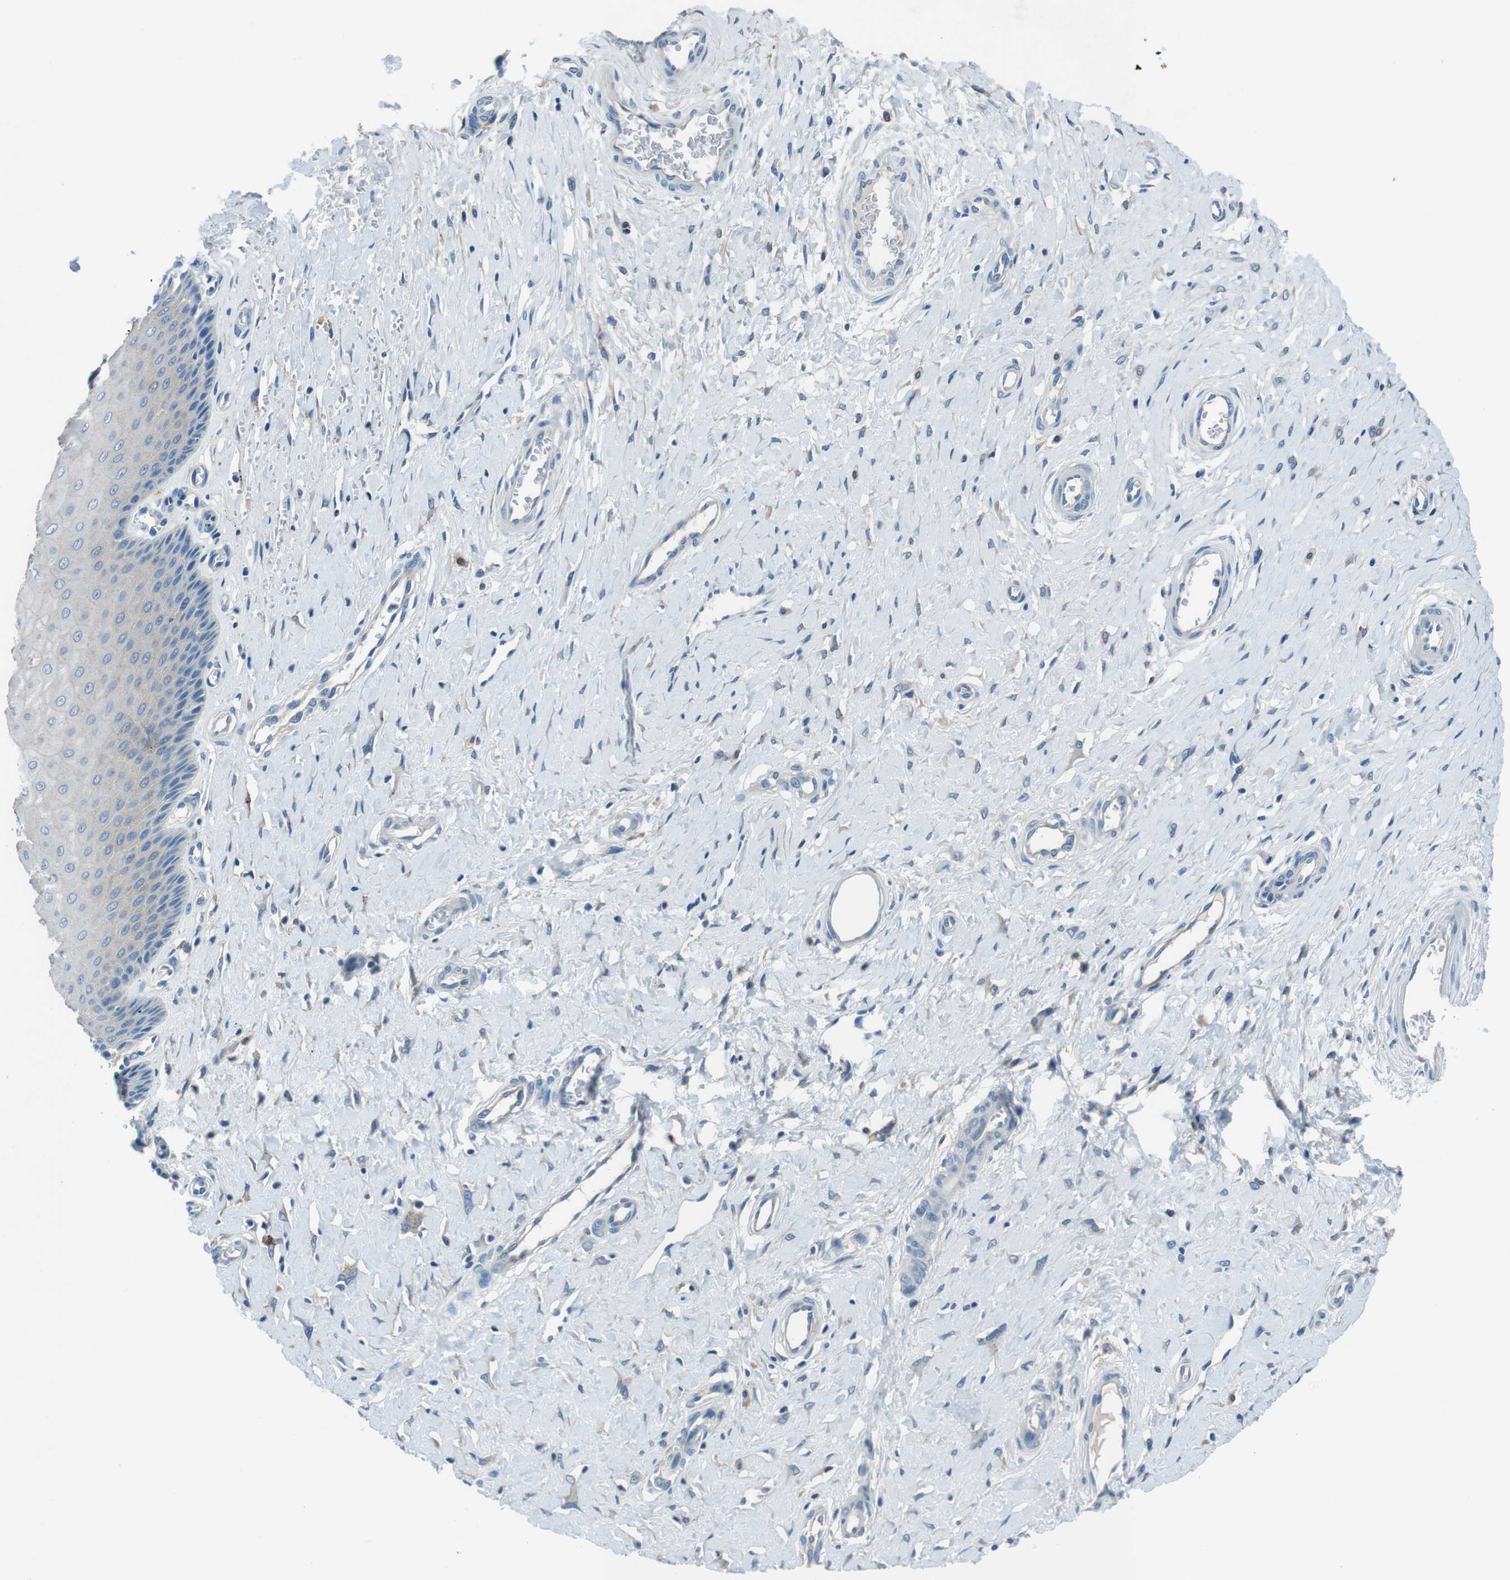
{"staining": {"intensity": "negative", "quantity": "none", "location": "none"}, "tissue": "cervix", "cell_type": "Glandular cells", "image_type": "normal", "snomed": [{"axis": "morphology", "description": "Normal tissue, NOS"}, {"axis": "topography", "description": "Cervix"}], "caption": "Immunohistochemistry (IHC) of normal human cervix shows no staining in glandular cells. (DAB (3,3'-diaminobenzidine) IHC visualized using brightfield microscopy, high magnification).", "gene": "TULP3", "patient": {"sex": "female", "age": 55}}